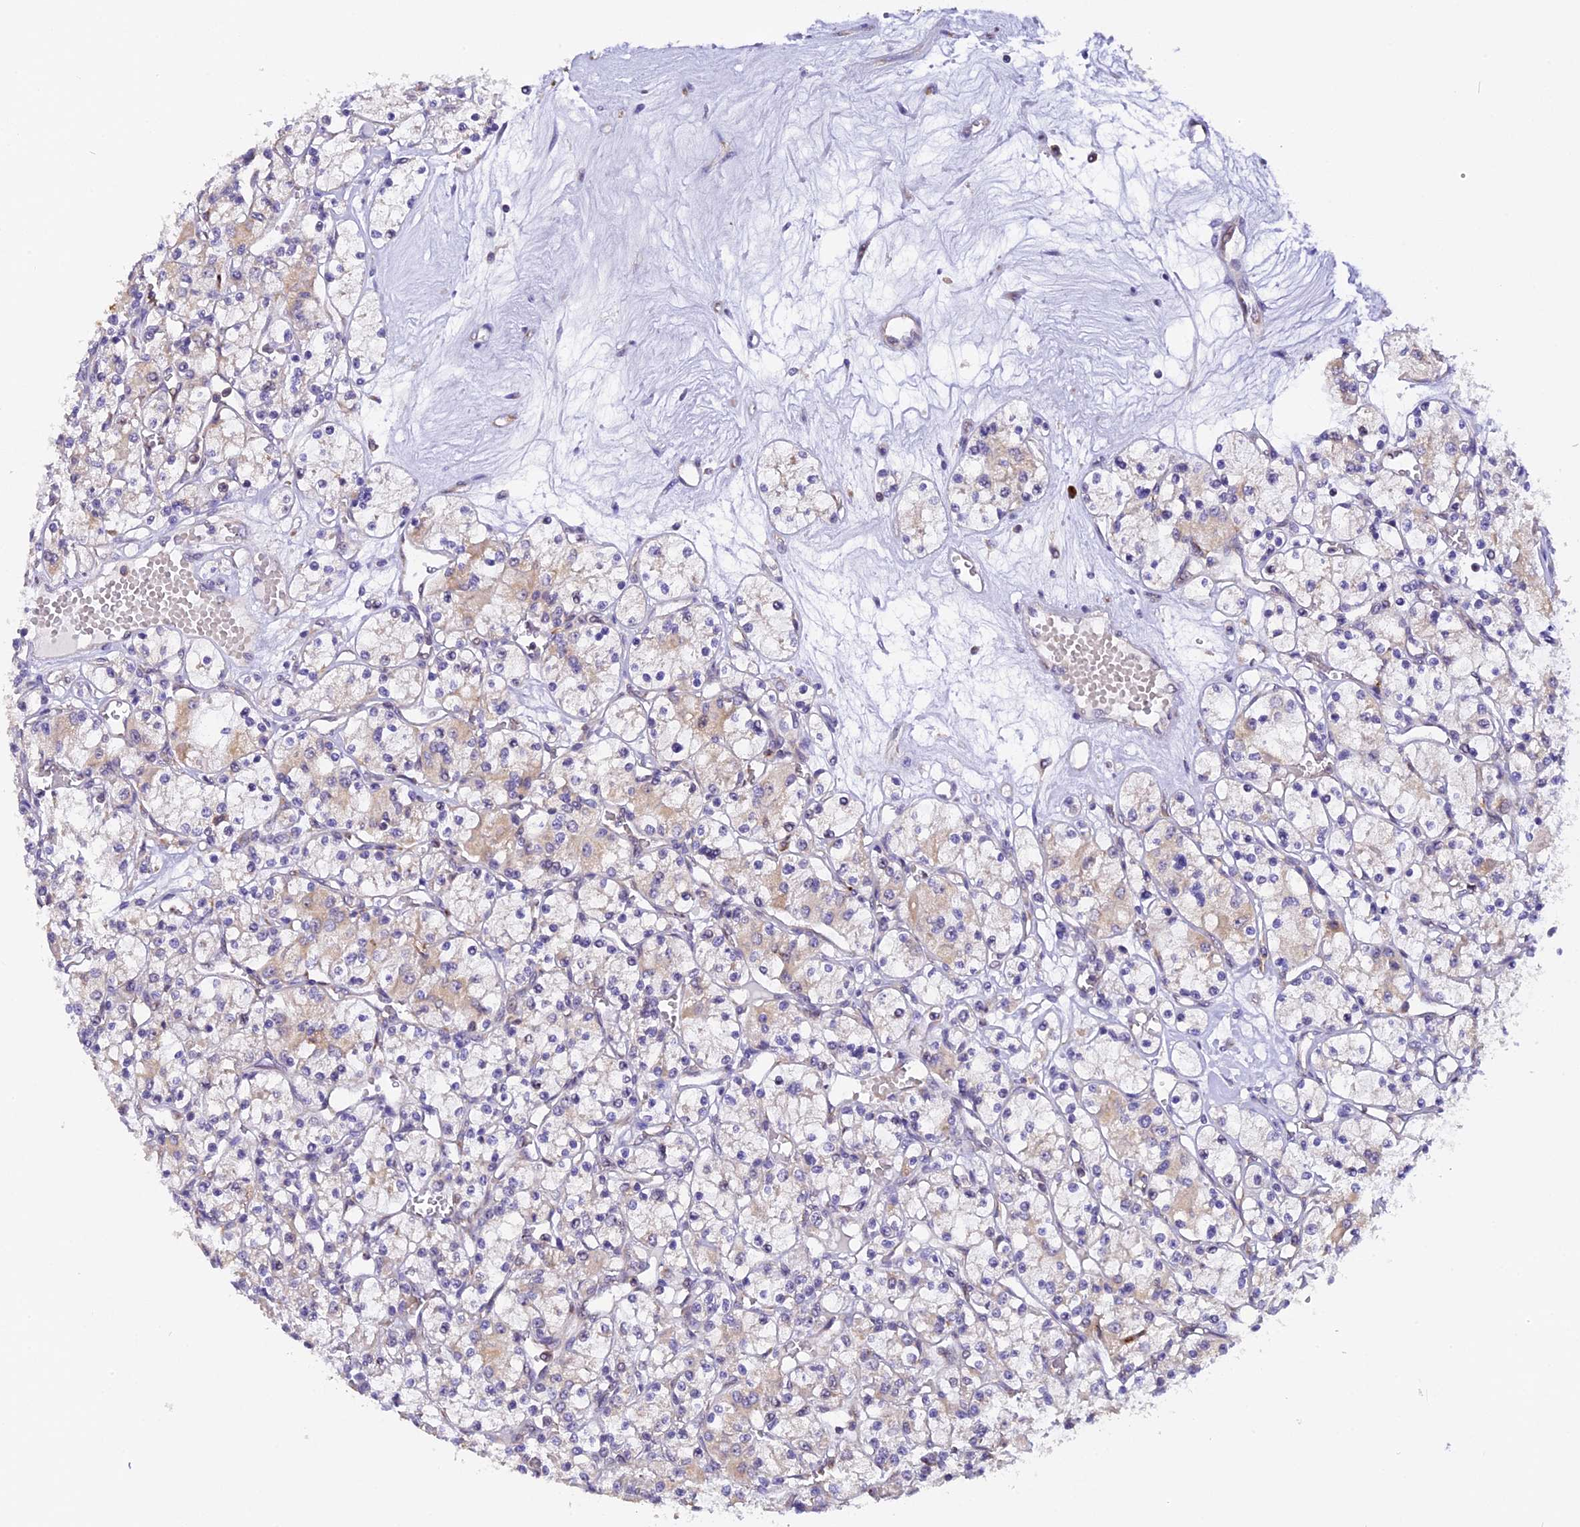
{"staining": {"intensity": "weak", "quantity": "25%-75%", "location": "cytoplasmic/membranous"}, "tissue": "renal cancer", "cell_type": "Tumor cells", "image_type": "cancer", "snomed": [{"axis": "morphology", "description": "Adenocarcinoma, NOS"}, {"axis": "topography", "description": "Kidney"}], "caption": "Renal cancer stained with immunohistochemistry (IHC) demonstrates weak cytoplasmic/membranous positivity in about 25%-75% of tumor cells.", "gene": "GNPTAB", "patient": {"sex": "female", "age": 59}}